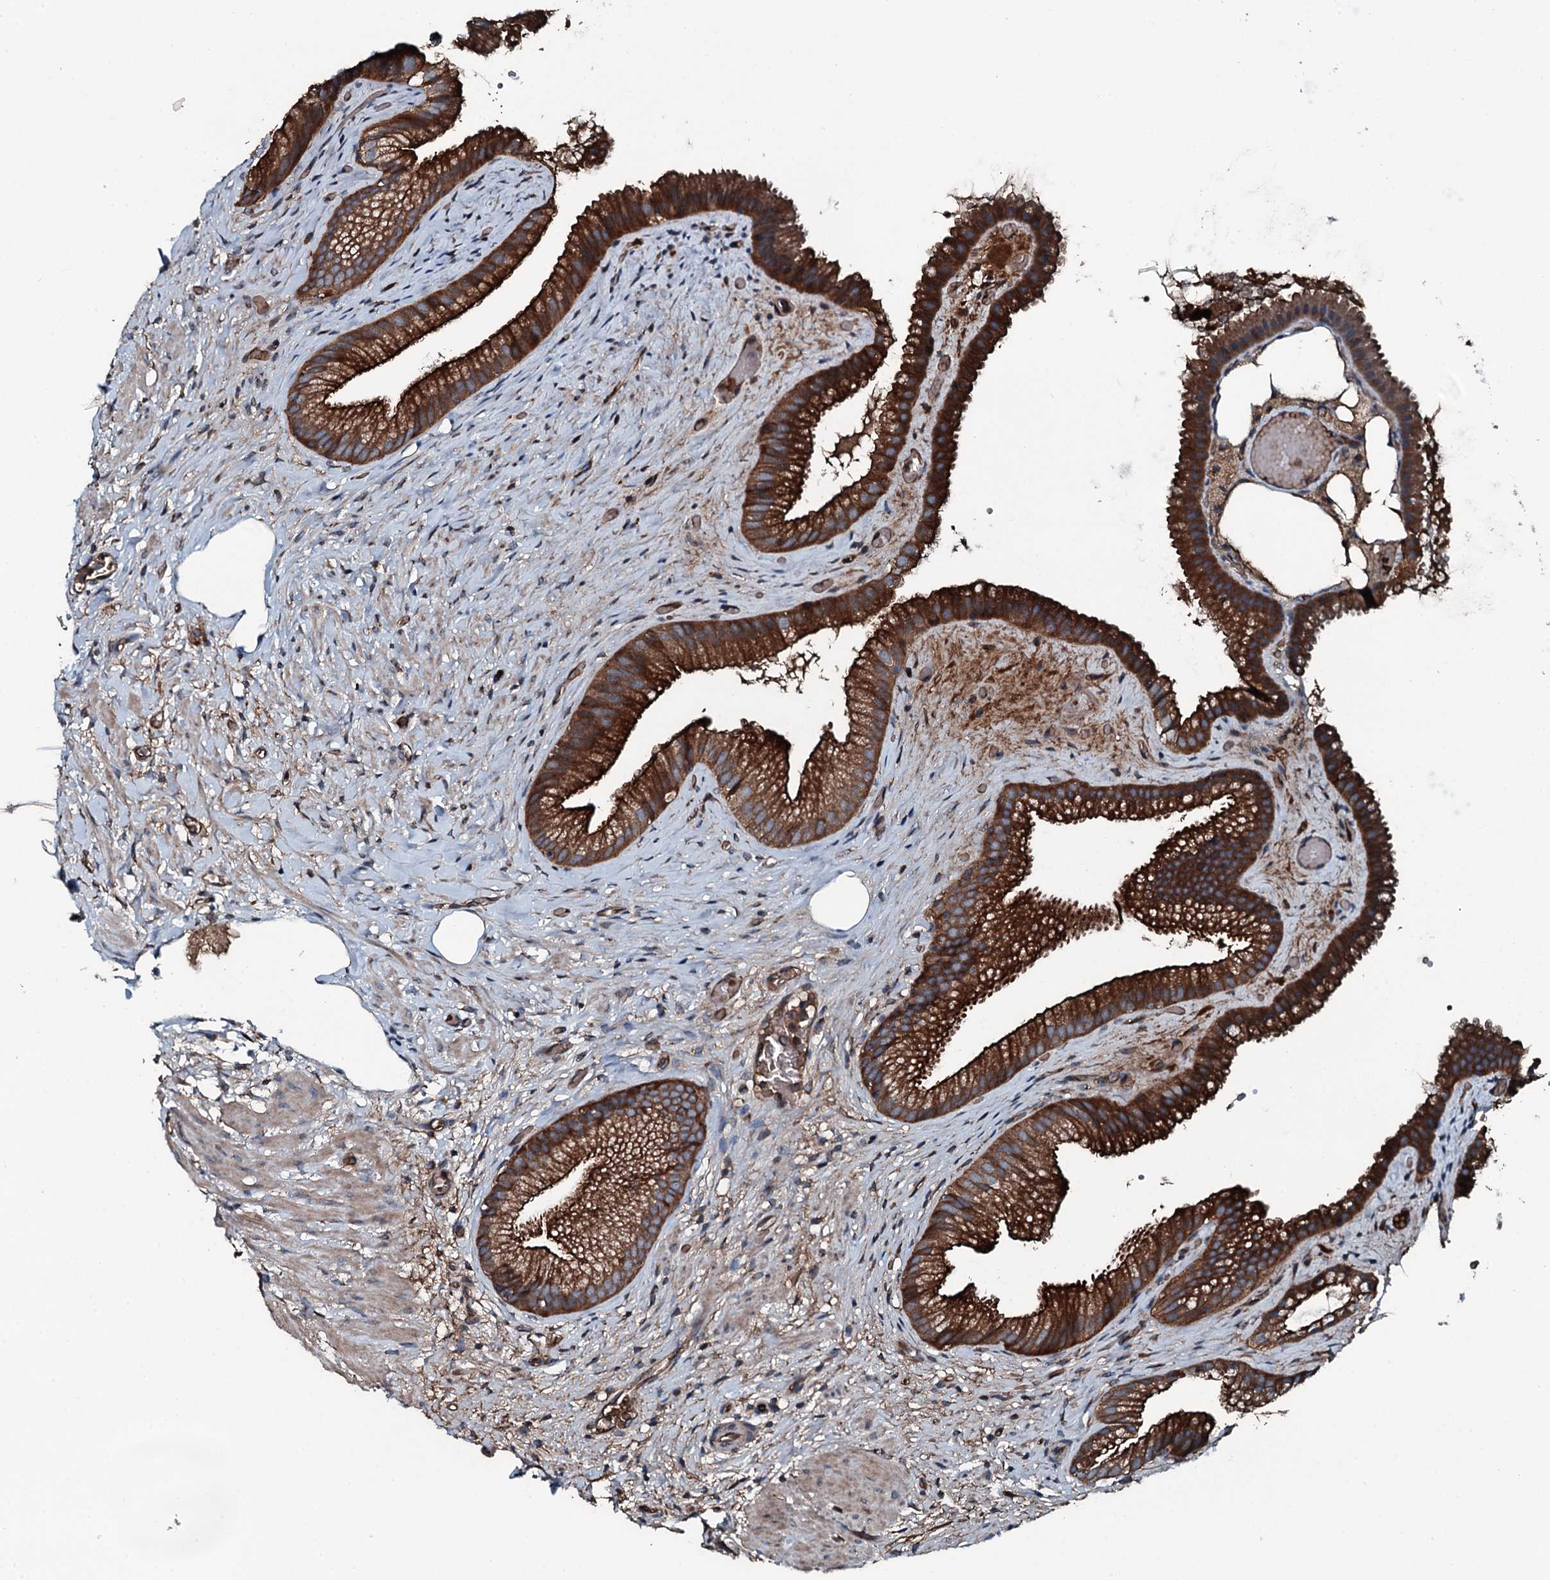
{"staining": {"intensity": "strong", "quantity": ">75%", "location": "cytoplasmic/membranous"}, "tissue": "gallbladder", "cell_type": "Glandular cells", "image_type": "normal", "snomed": [{"axis": "morphology", "description": "Normal tissue, NOS"}, {"axis": "morphology", "description": "Inflammation, NOS"}, {"axis": "topography", "description": "Gallbladder"}], "caption": "Immunohistochemistry image of benign gallbladder: human gallbladder stained using immunohistochemistry (IHC) shows high levels of strong protein expression localized specifically in the cytoplasmic/membranous of glandular cells, appearing as a cytoplasmic/membranous brown color.", "gene": "TRIM7", "patient": {"sex": "male", "age": 51}}